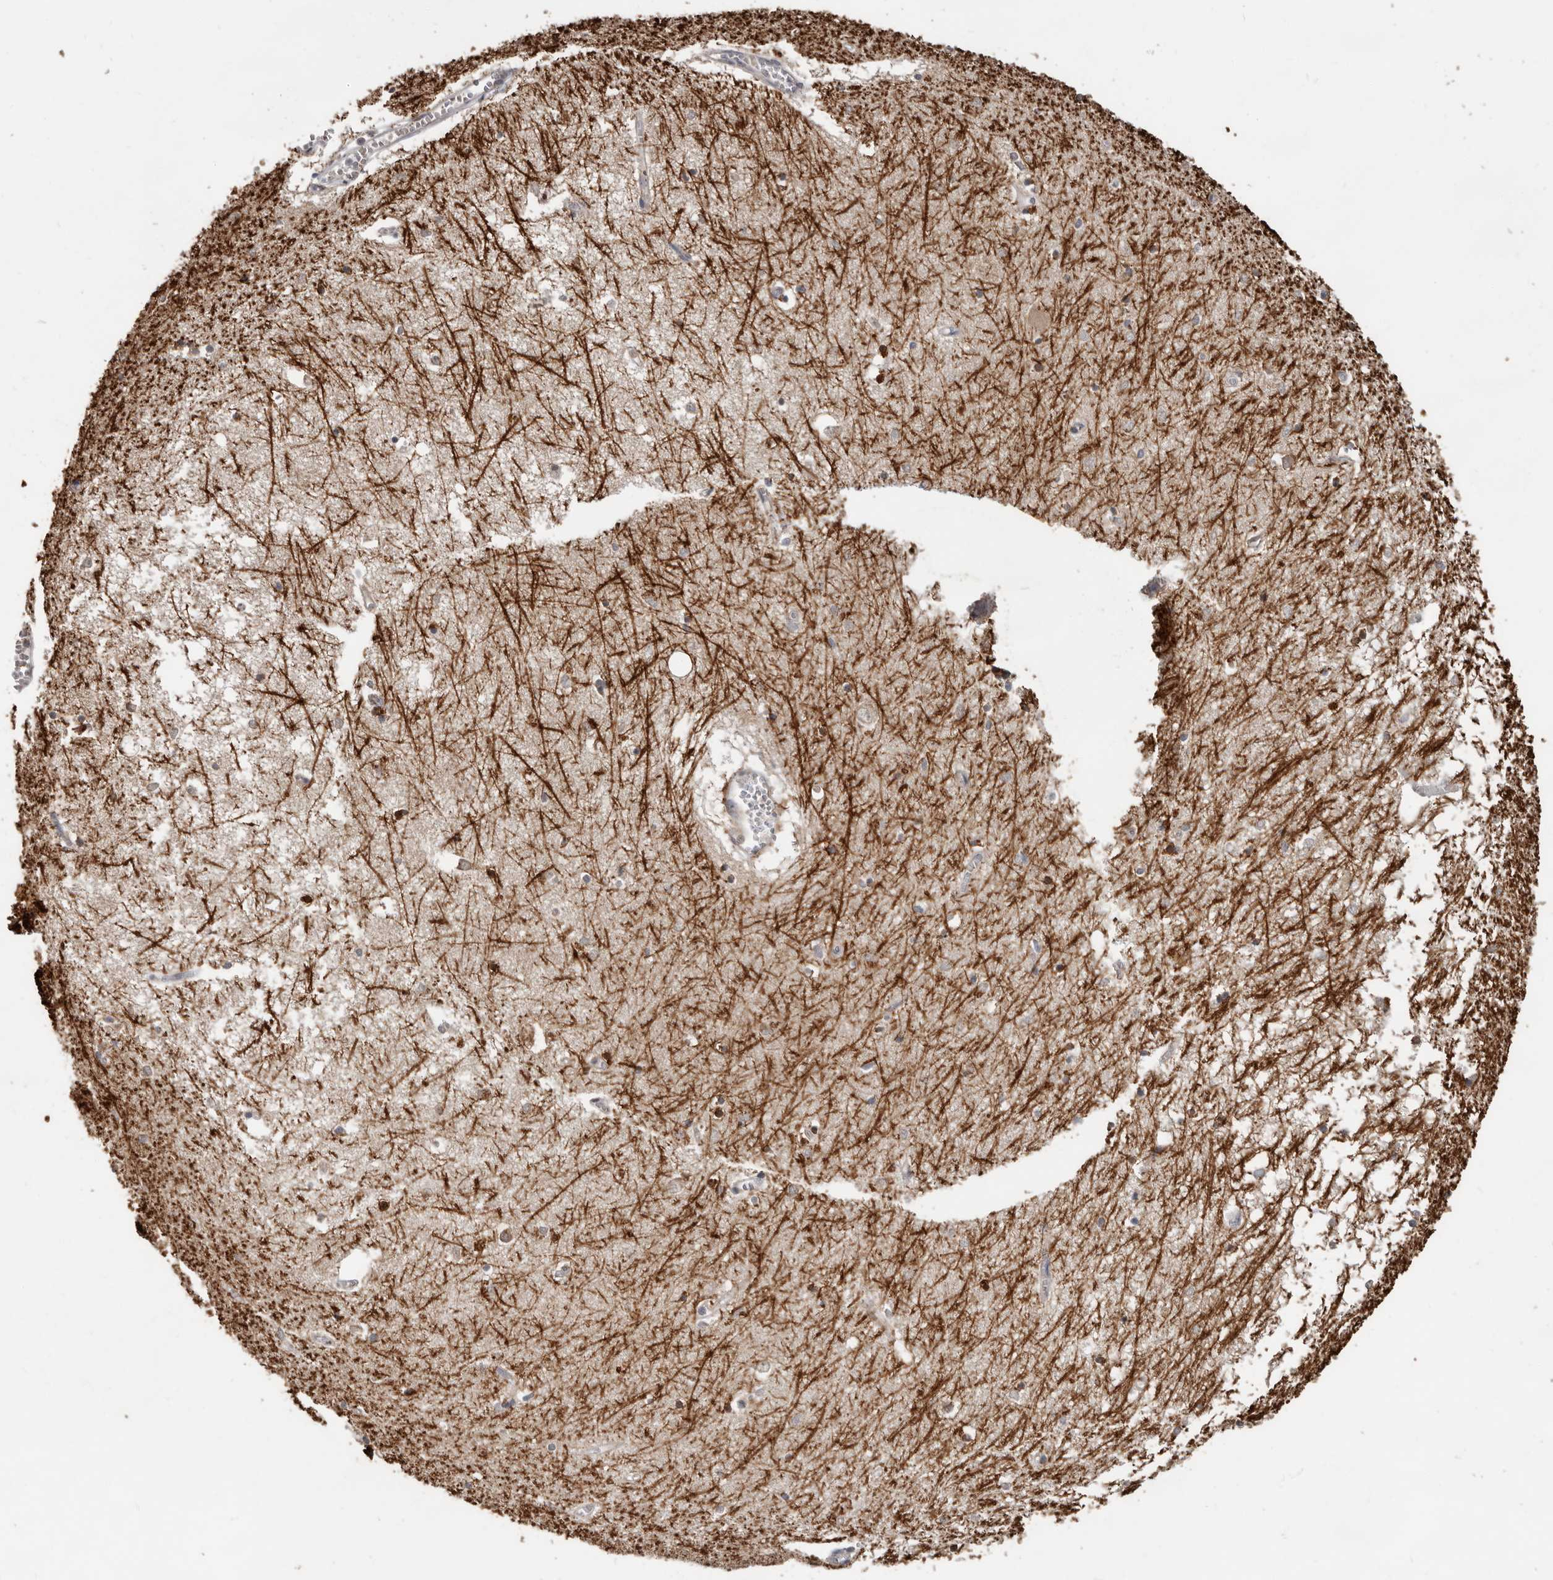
{"staining": {"intensity": "moderate", "quantity": "25%-75%", "location": "cytoplasmic/membranous"}, "tissue": "hippocampus", "cell_type": "Glial cells", "image_type": "normal", "snomed": [{"axis": "morphology", "description": "Normal tissue, NOS"}, {"axis": "topography", "description": "Hippocampus"}], "caption": "IHC of normal hippocampus reveals medium levels of moderate cytoplasmic/membranous staining in approximately 25%-75% of glial cells.", "gene": "MTF1", "patient": {"sex": "male", "age": 70}}